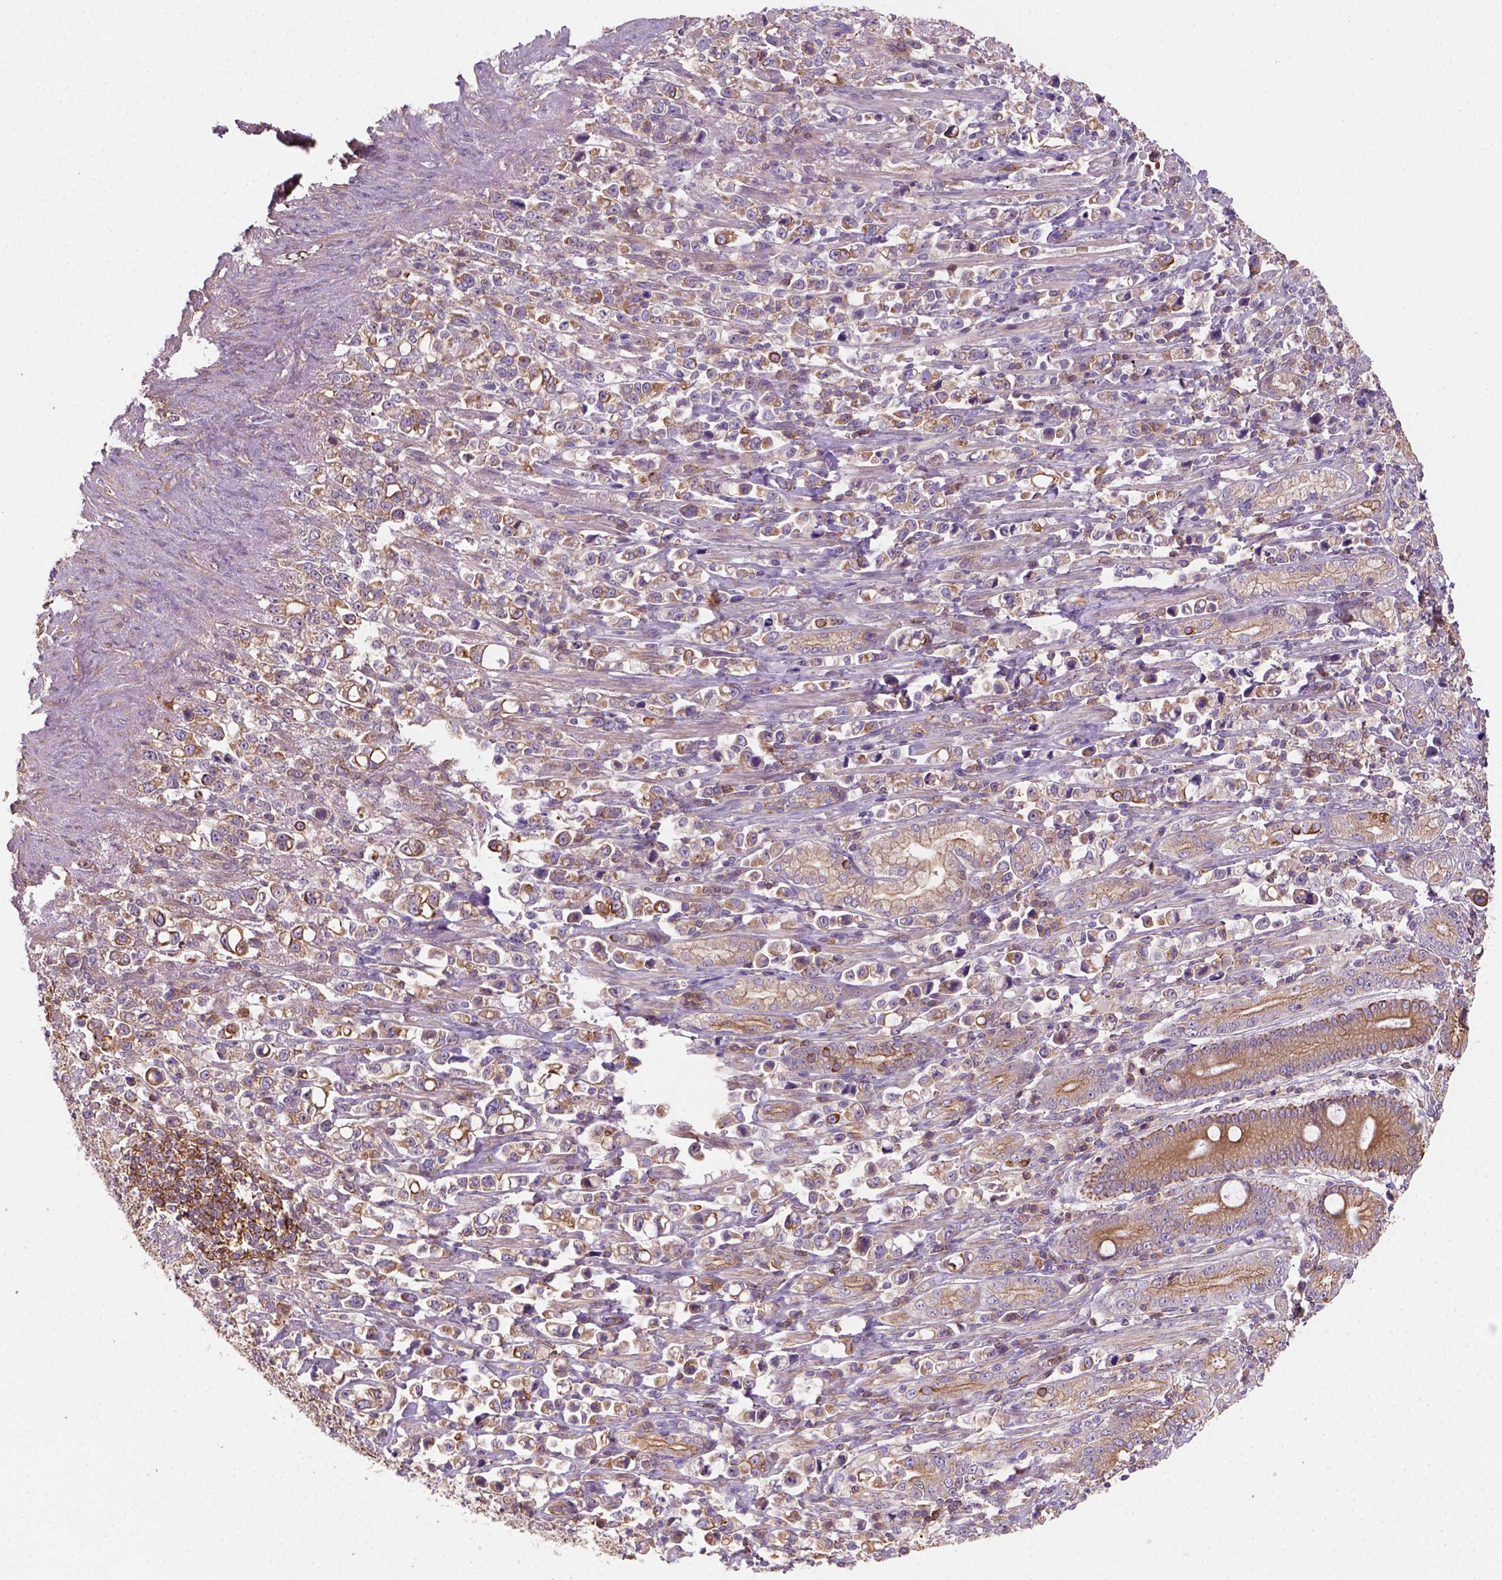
{"staining": {"intensity": "moderate", "quantity": ">75%", "location": "cytoplasmic/membranous"}, "tissue": "stomach cancer", "cell_type": "Tumor cells", "image_type": "cancer", "snomed": [{"axis": "morphology", "description": "Adenocarcinoma, NOS"}, {"axis": "topography", "description": "Stomach"}], "caption": "DAB immunohistochemical staining of stomach cancer shows moderate cytoplasmic/membranous protein staining in approximately >75% of tumor cells.", "gene": "GPRC5D", "patient": {"sex": "male", "age": 63}}